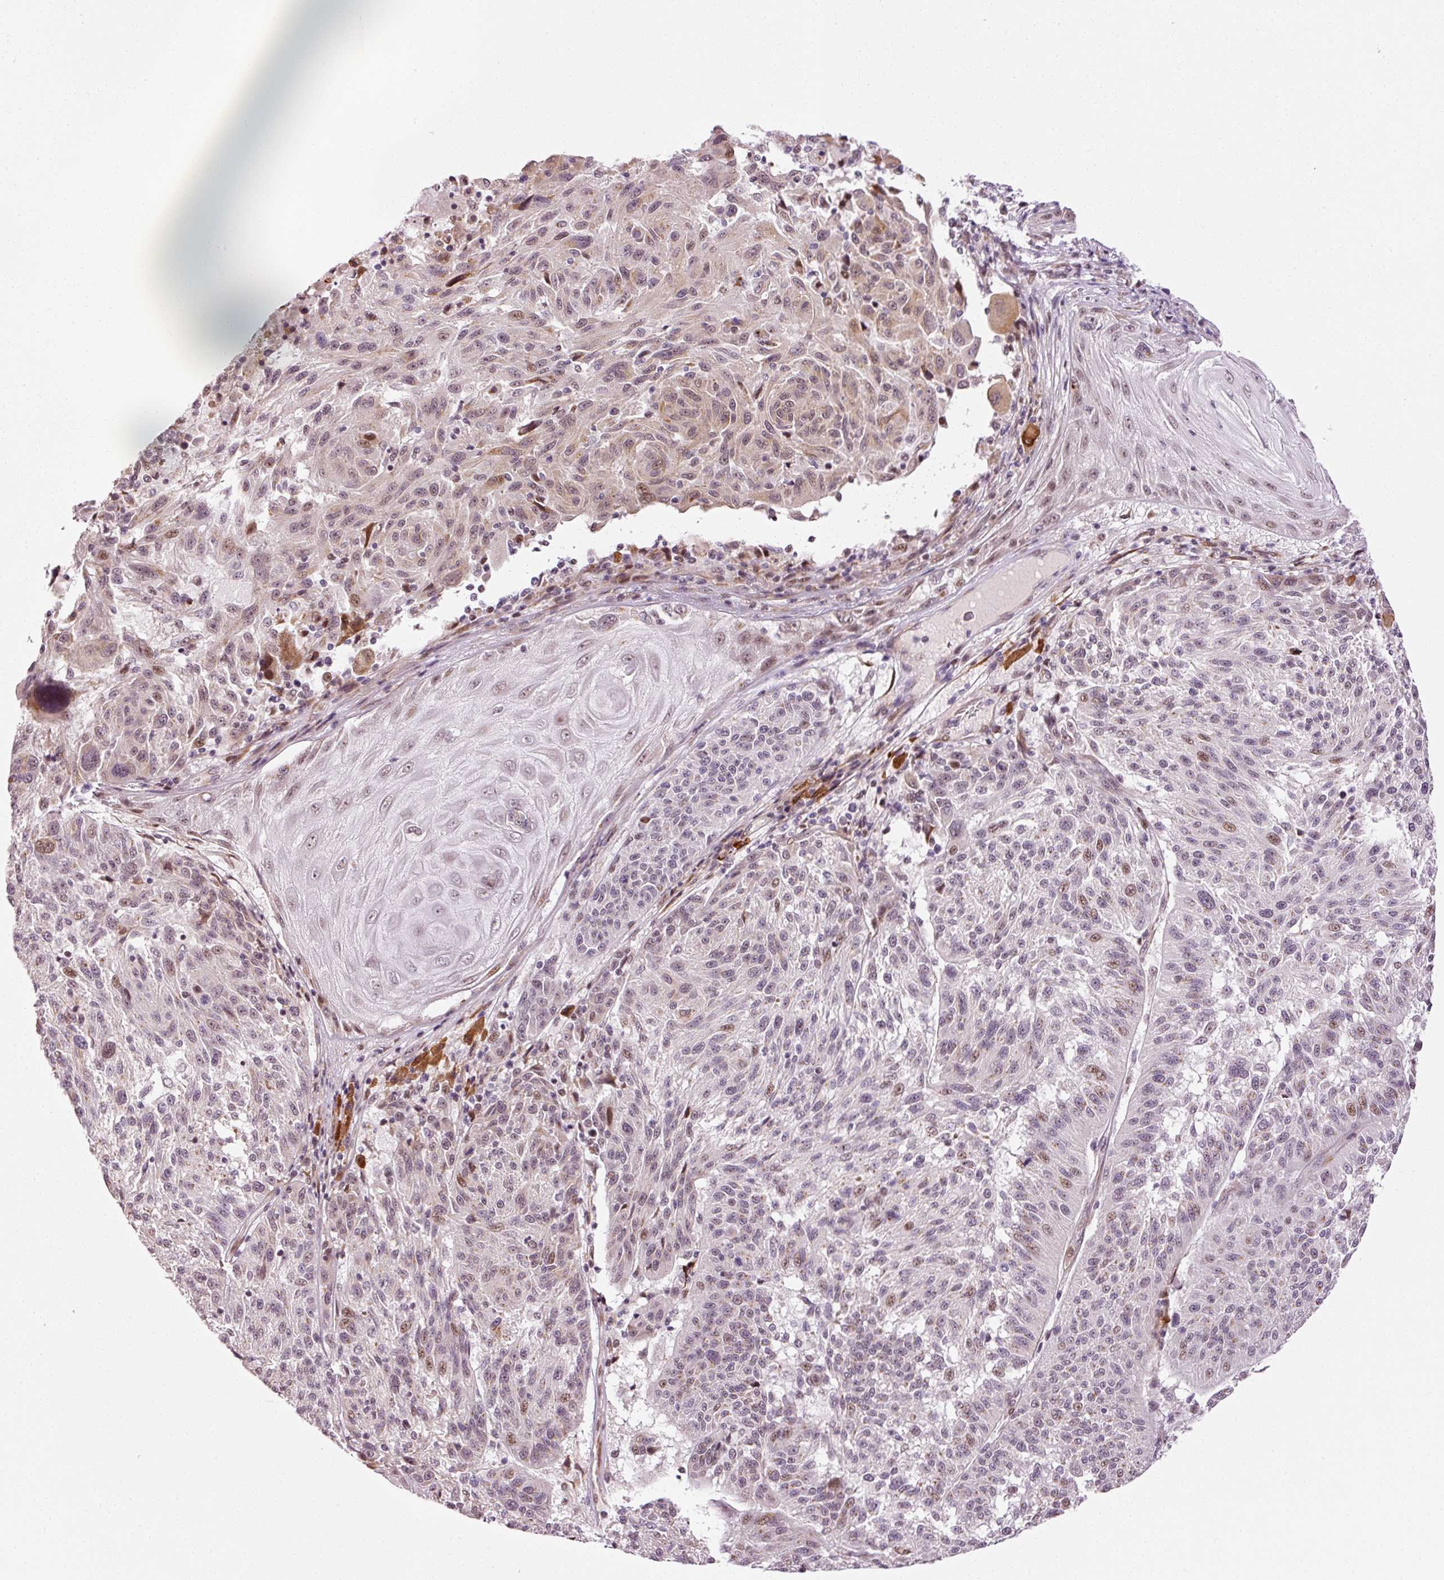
{"staining": {"intensity": "weak", "quantity": "<25%", "location": "nuclear"}, "tissue": "melanoma", "cell_type": "Tumor cells", "image_type": "cancer", "snomed": [{"axis": "morphology", "description": "Malignant melanoma, NOS"}, {"axis": "topography", "description": "Skin"}], "caption": "IHC micrograph of human malignant melanoma stained for a protein (brown), which reveals no staining in tumor cells.", "gene": "ANKRD20A1", "patient": {"sex": "male", "age": 53}}